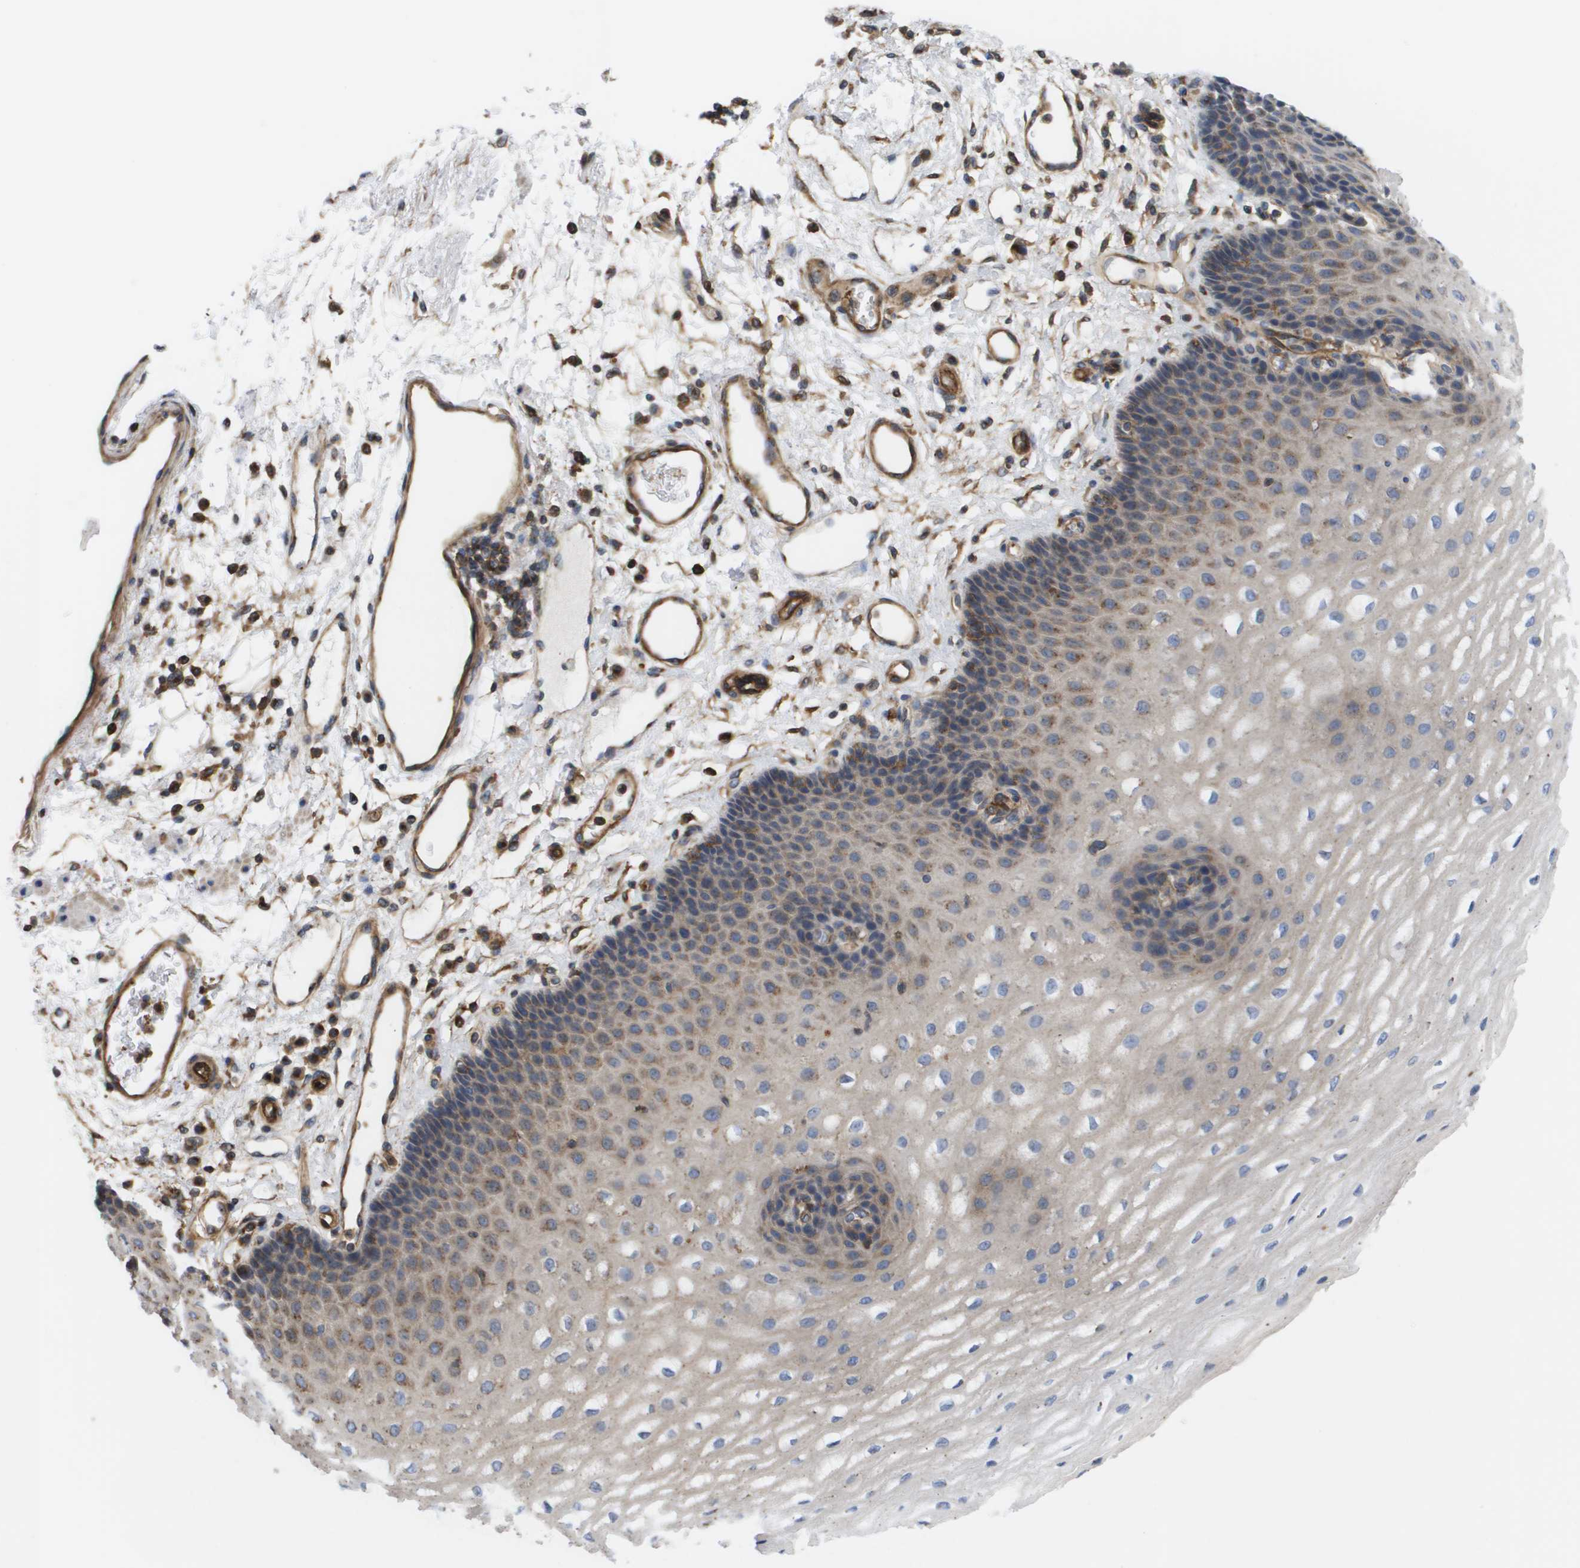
{"staining": {"intensity": "weak", "quantity": "<25%", "location": "cytoplasmic/membranous"}, "tissue": "esophagus", "cell_type": "Squamous epithelial cells", "image_type": "normal", "snomed": [{"axis": "morphology", "description": "Normal tissue, NOS"}, {"axis": "topography", "description": "Esophagus"}], "caption": "This is a image of IHC staining of benign esophagus, which shows no expression in squamous epithelial cells. Brightfield microscopy of immunohistochemistry (IHC) stained with DAB (3,3'-diaminobenzidine) (brown) and hematoxylin (blue), captured at high magnification.", "gene": "BST2", "patient": {"sex": "male", "age": 54}}